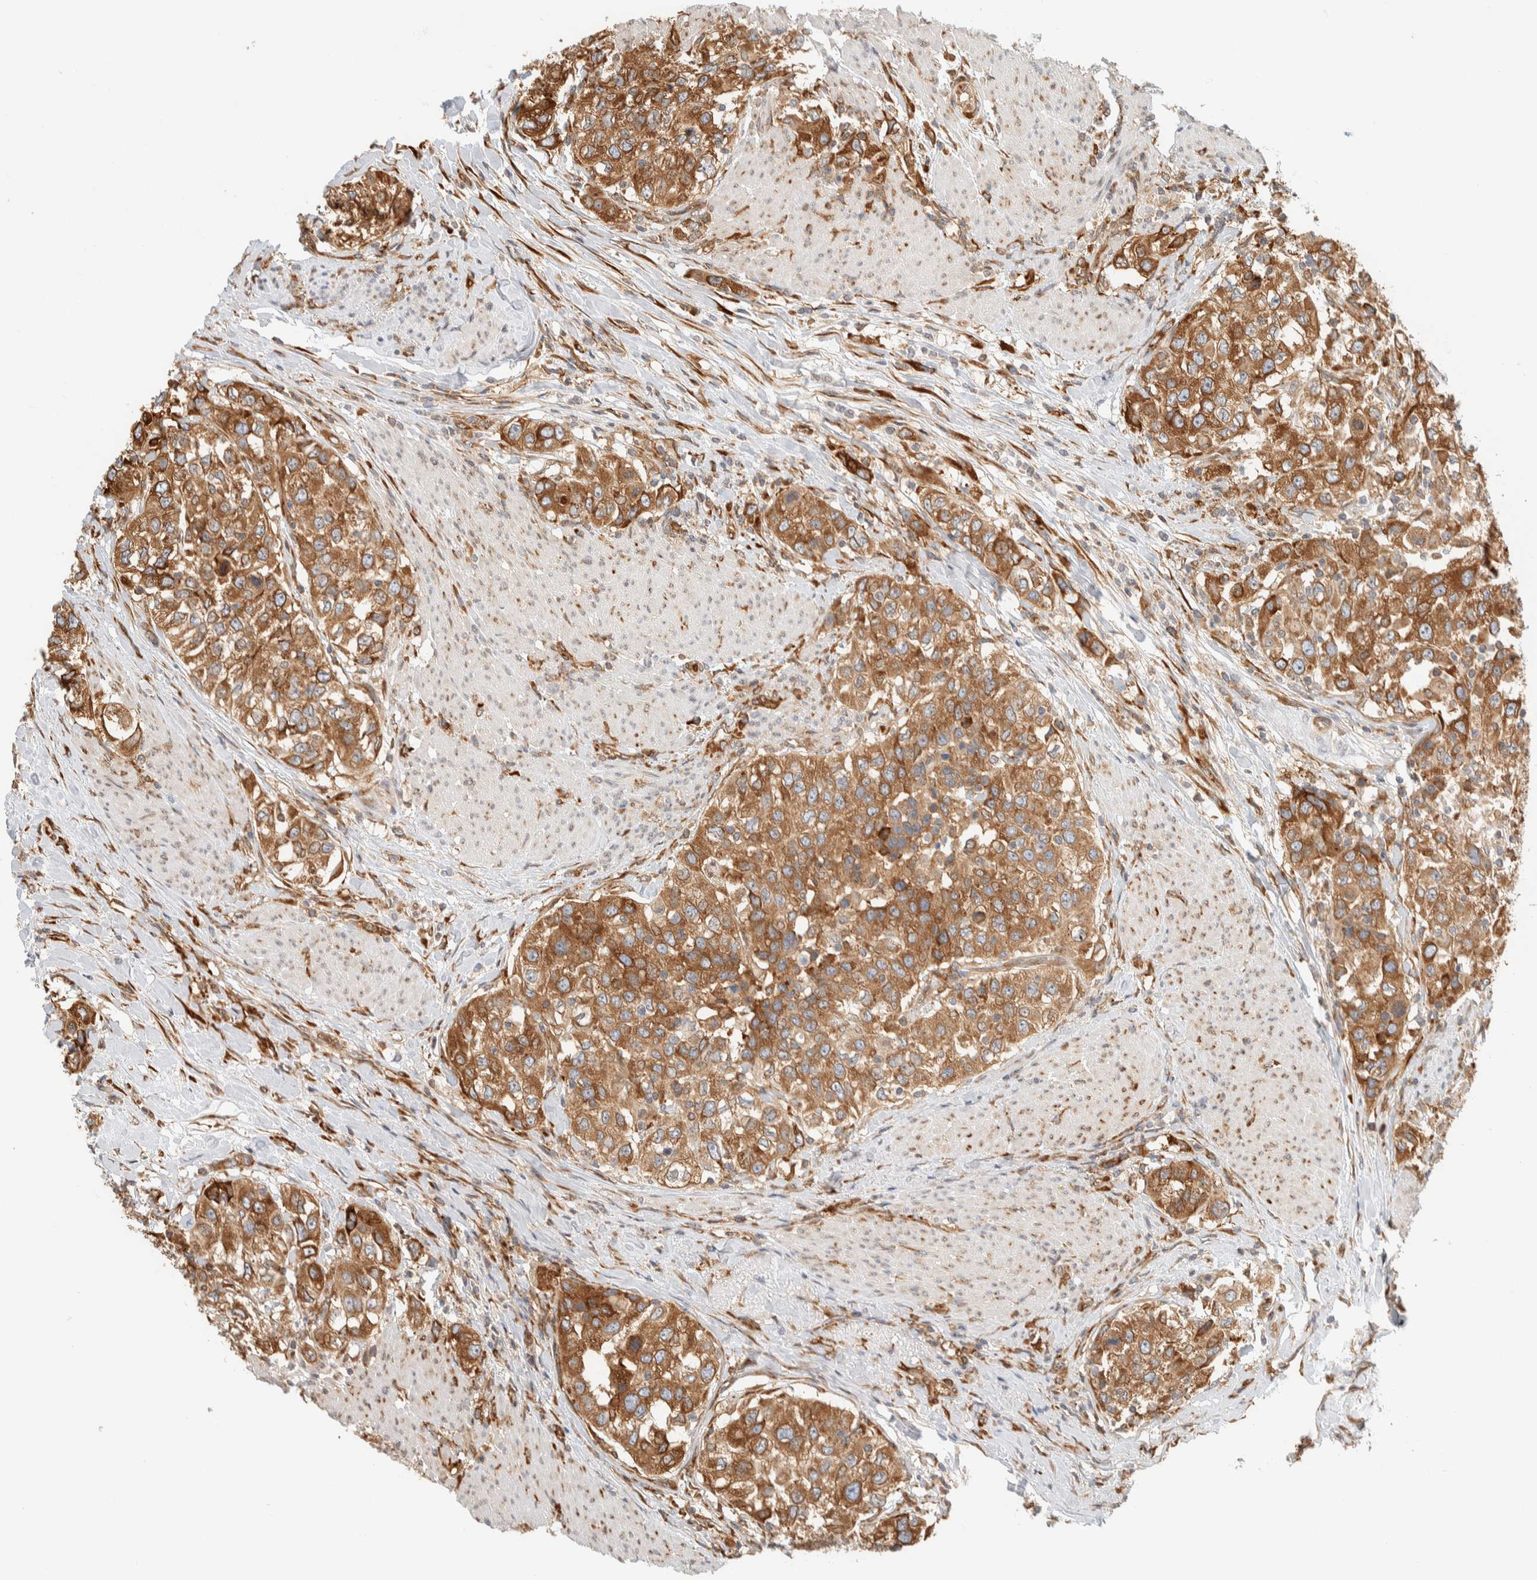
{"staining": {"intensity": "moderate", "quantity": ">75%", "location": "cytoplasmic/membranous"}, "tissue": "urothelial cancer", "cell_type": "Tumor cells", "image_type": "cancer", "snomed": [{"axis": "morphology", "description": "Urothelial carcinoma, High grade"}, {"axis": "topography", "description": "Urinary bladder"}], "caption": "High-grade urothelial carcinoma tissue shows moderate cytoplasmic/membranous positivity in approximately >75% of tumor cells, visualized by immunohistochemistry. Immunohistochemistry stains the protein of interest in brown and the nuclei are stained blue.", "gene": "LLGL2", "patient": {"sex": "female", "age": 80}}